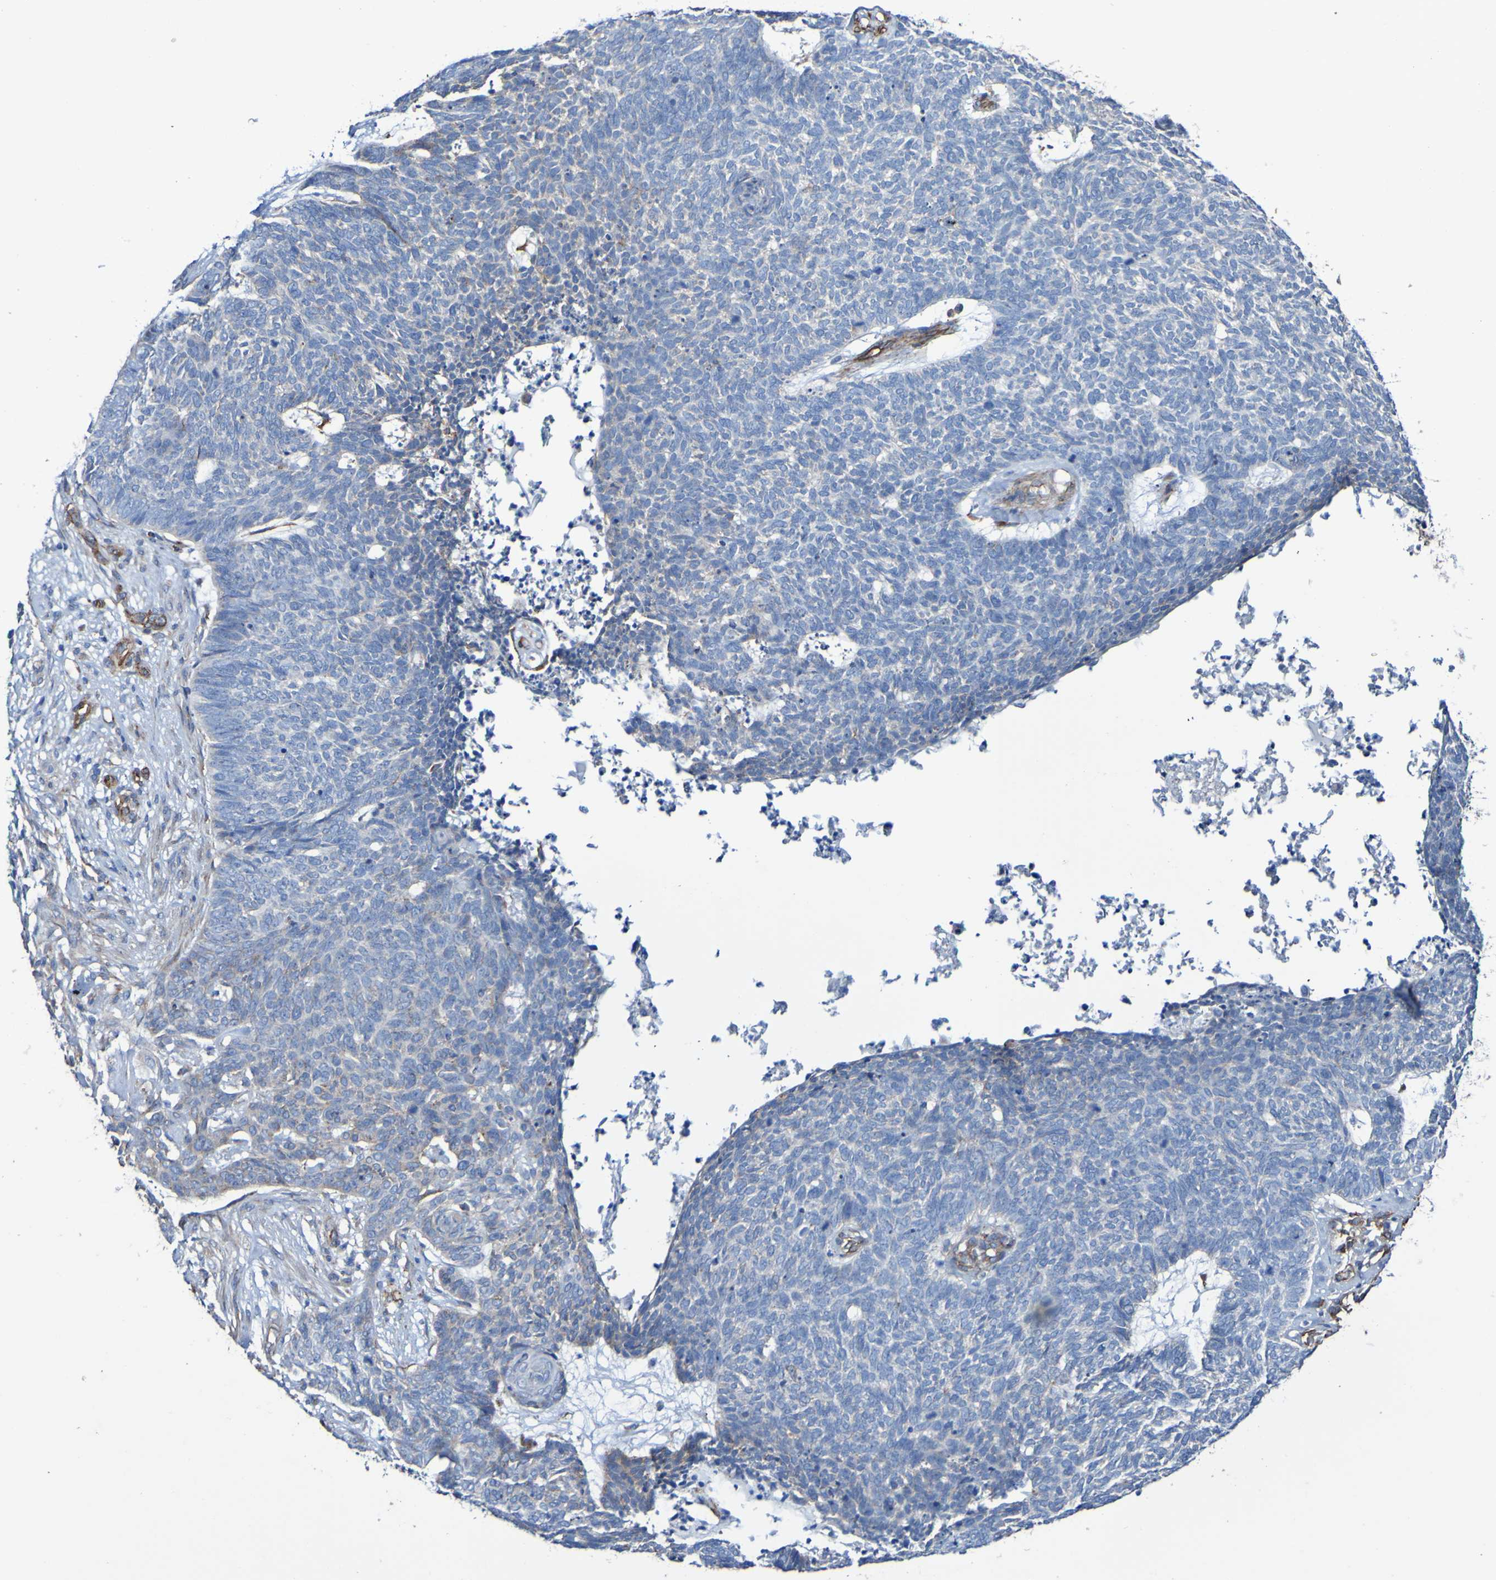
{"staining": {"intensity": "negative", "quantity": "none", "location": "none"}, "tissue": "skin cancer", "cell_type": "Tumor cells", "image_type": "cancer", "snomed": [{"axis": "morphology", "description": "Basal cell carcinoma"}, {"axis": "topography", "description": "Skin"}], "caption": "The image displays no staining of tumor cells in skin cancer.", "gene": "ELMOD3", "patient": {"sex": "female", "age": 84}}